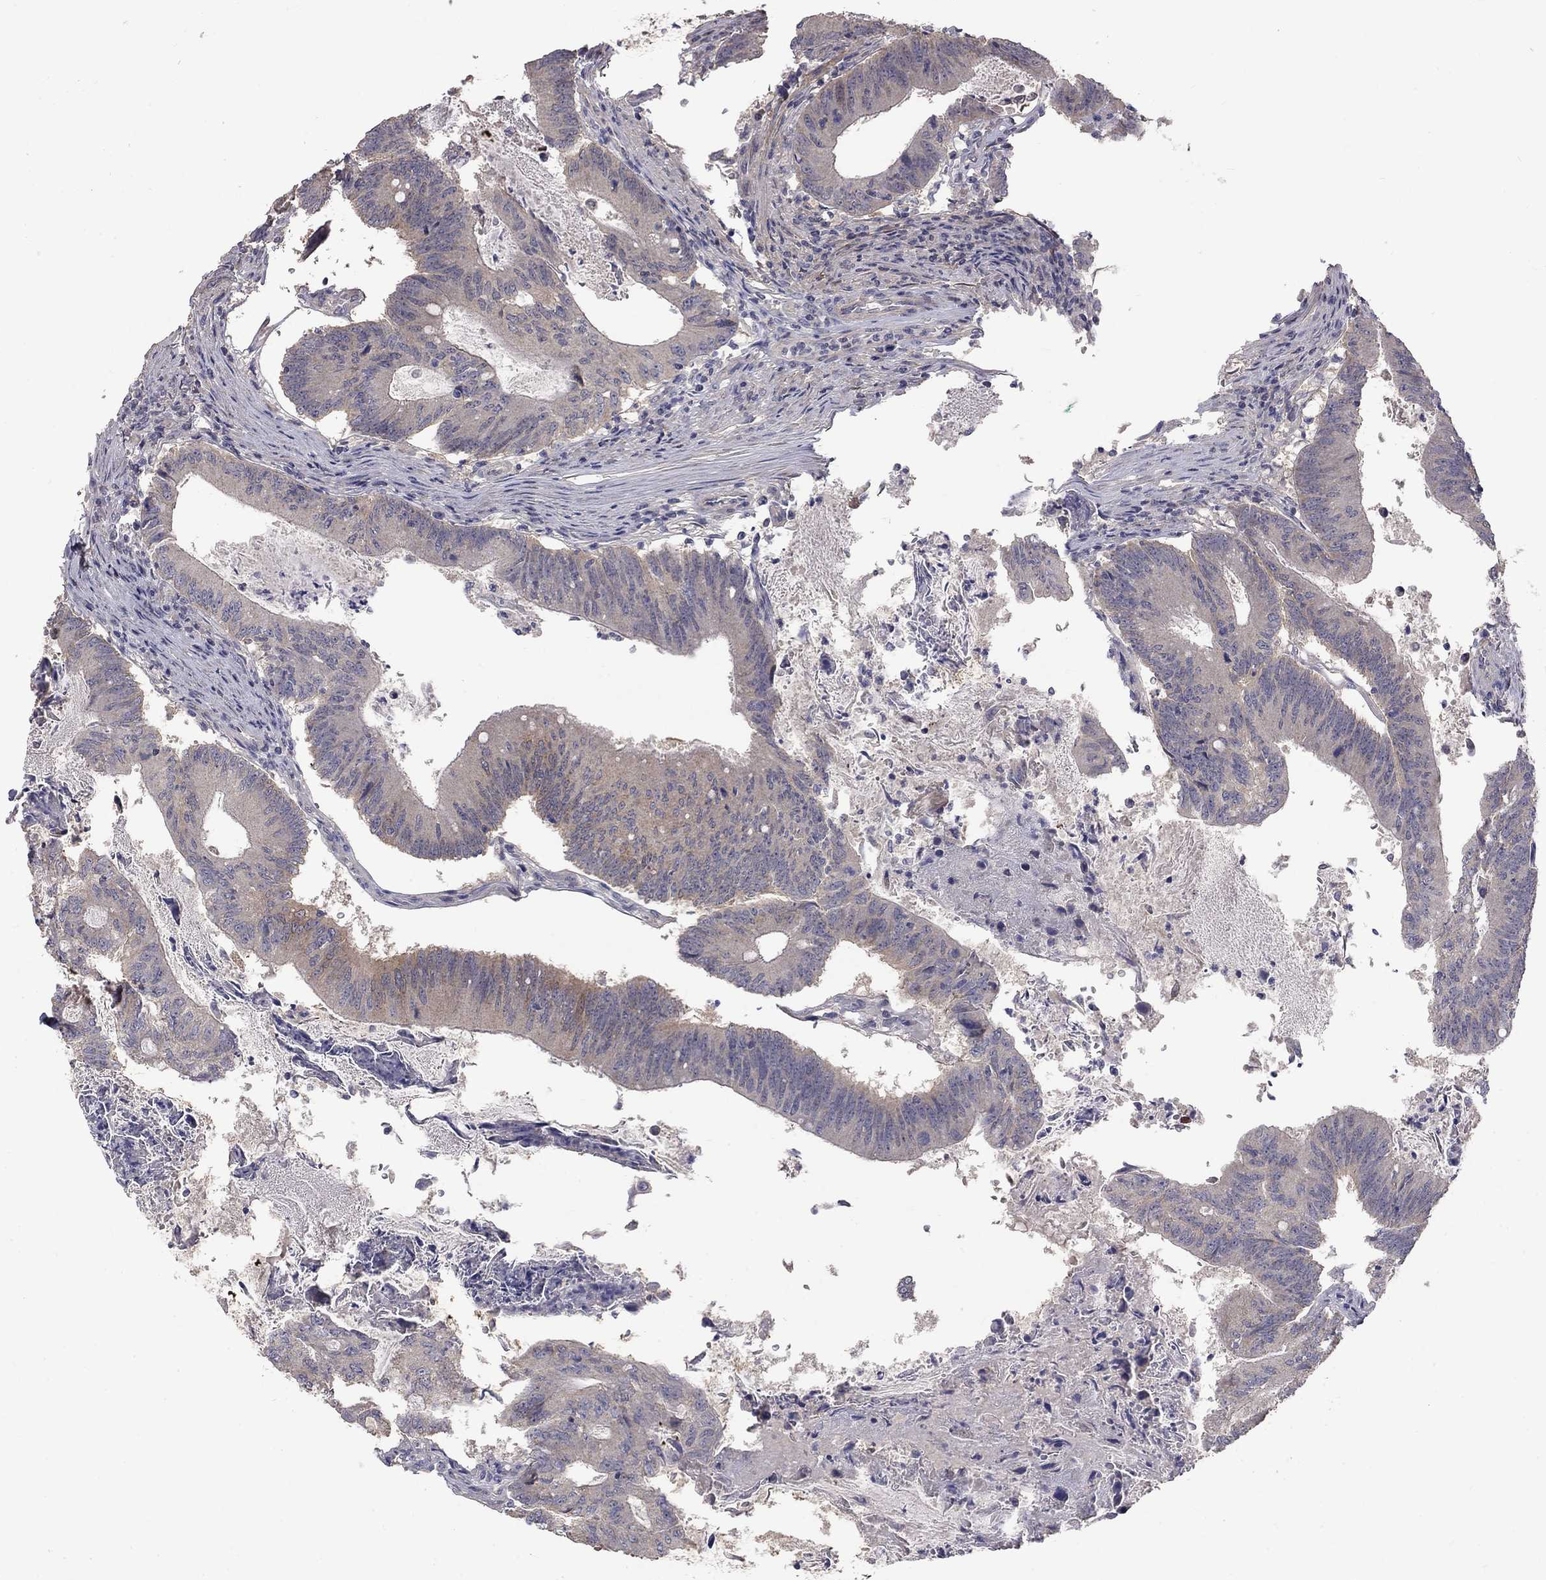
{"staining": {"intensity": "weak", "quantity": "<25%", "location": "cytoplasmic/membranous"}, "tissue": "colorectal cancer", "cell_type": "Tumor cells", "image_type": "cancer", "snomed": [{"axis": "morphology", "description": "Adenocarcinoma, NOS"}, {"axis": "topography", "description": "Colon"}], "caption": "Immunohistochemistry (IHC) of adenocarcinoma (colorectal) exhibits no expression in tumor cells. (DAB immunohistochemistry, high magnification).", "gene": "SLC39A14", "patient": {"sex": "female", "age": 70}}